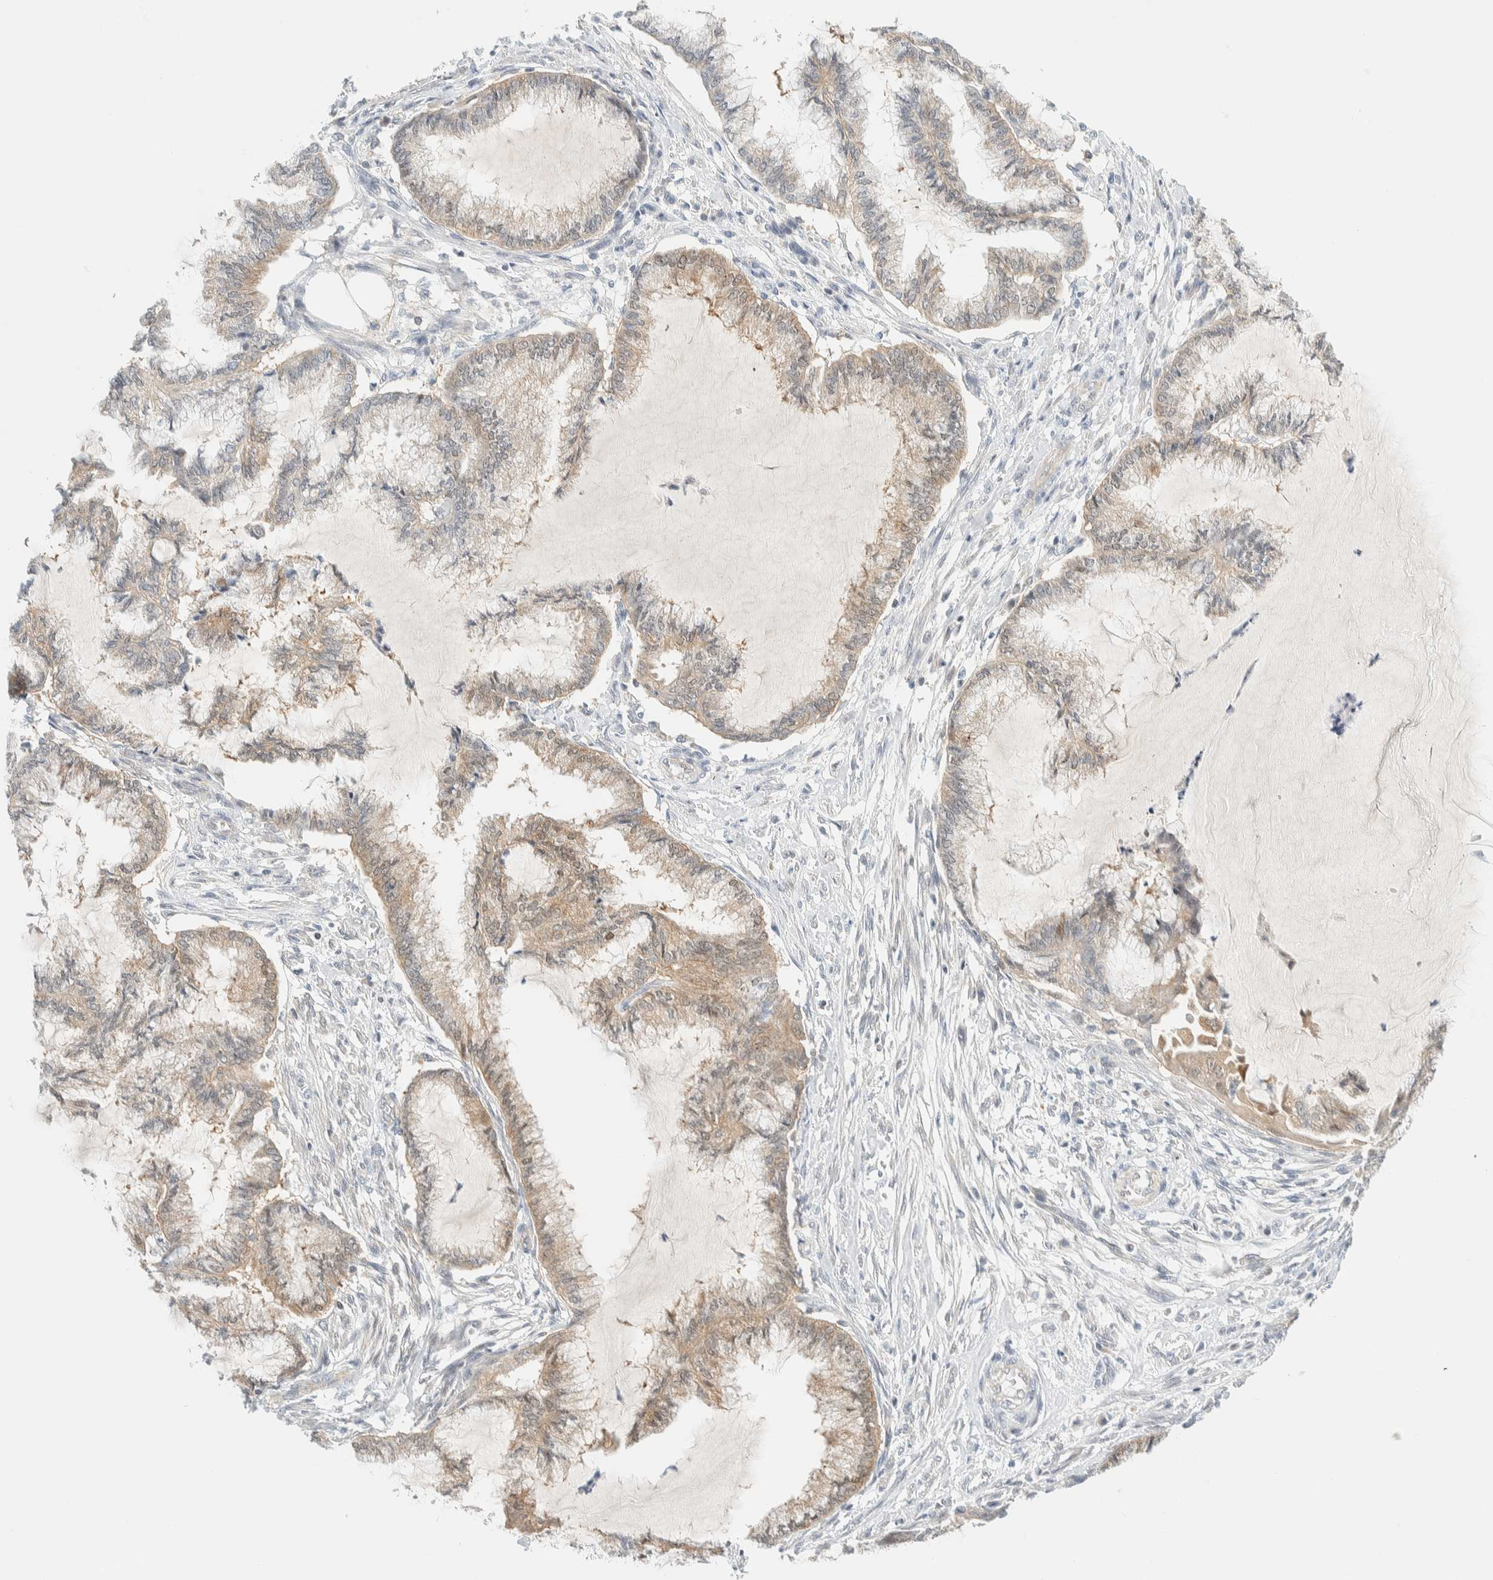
{"staining": {"intensity": "weak", "quantity": ">75%", "location": "cytoplasmic/membranous"}, "tissue": "endometrial cancer", "cell_type": "Tumor cells", "image_type": "cancer", "snomed": [{"axis": "morphology", "description": "Adenocarcinoma, NOS"}, {"axis": "topography", "description": "Endometrium"}], "caption": "A photomicrograph of adenocarcinoma (endometrial) stained for a protein shows weak cytoplasmic/membranous brown staining in tumor cells.", "gene": "PCYT2", "patient": {"sex": "female", "age": 86}}